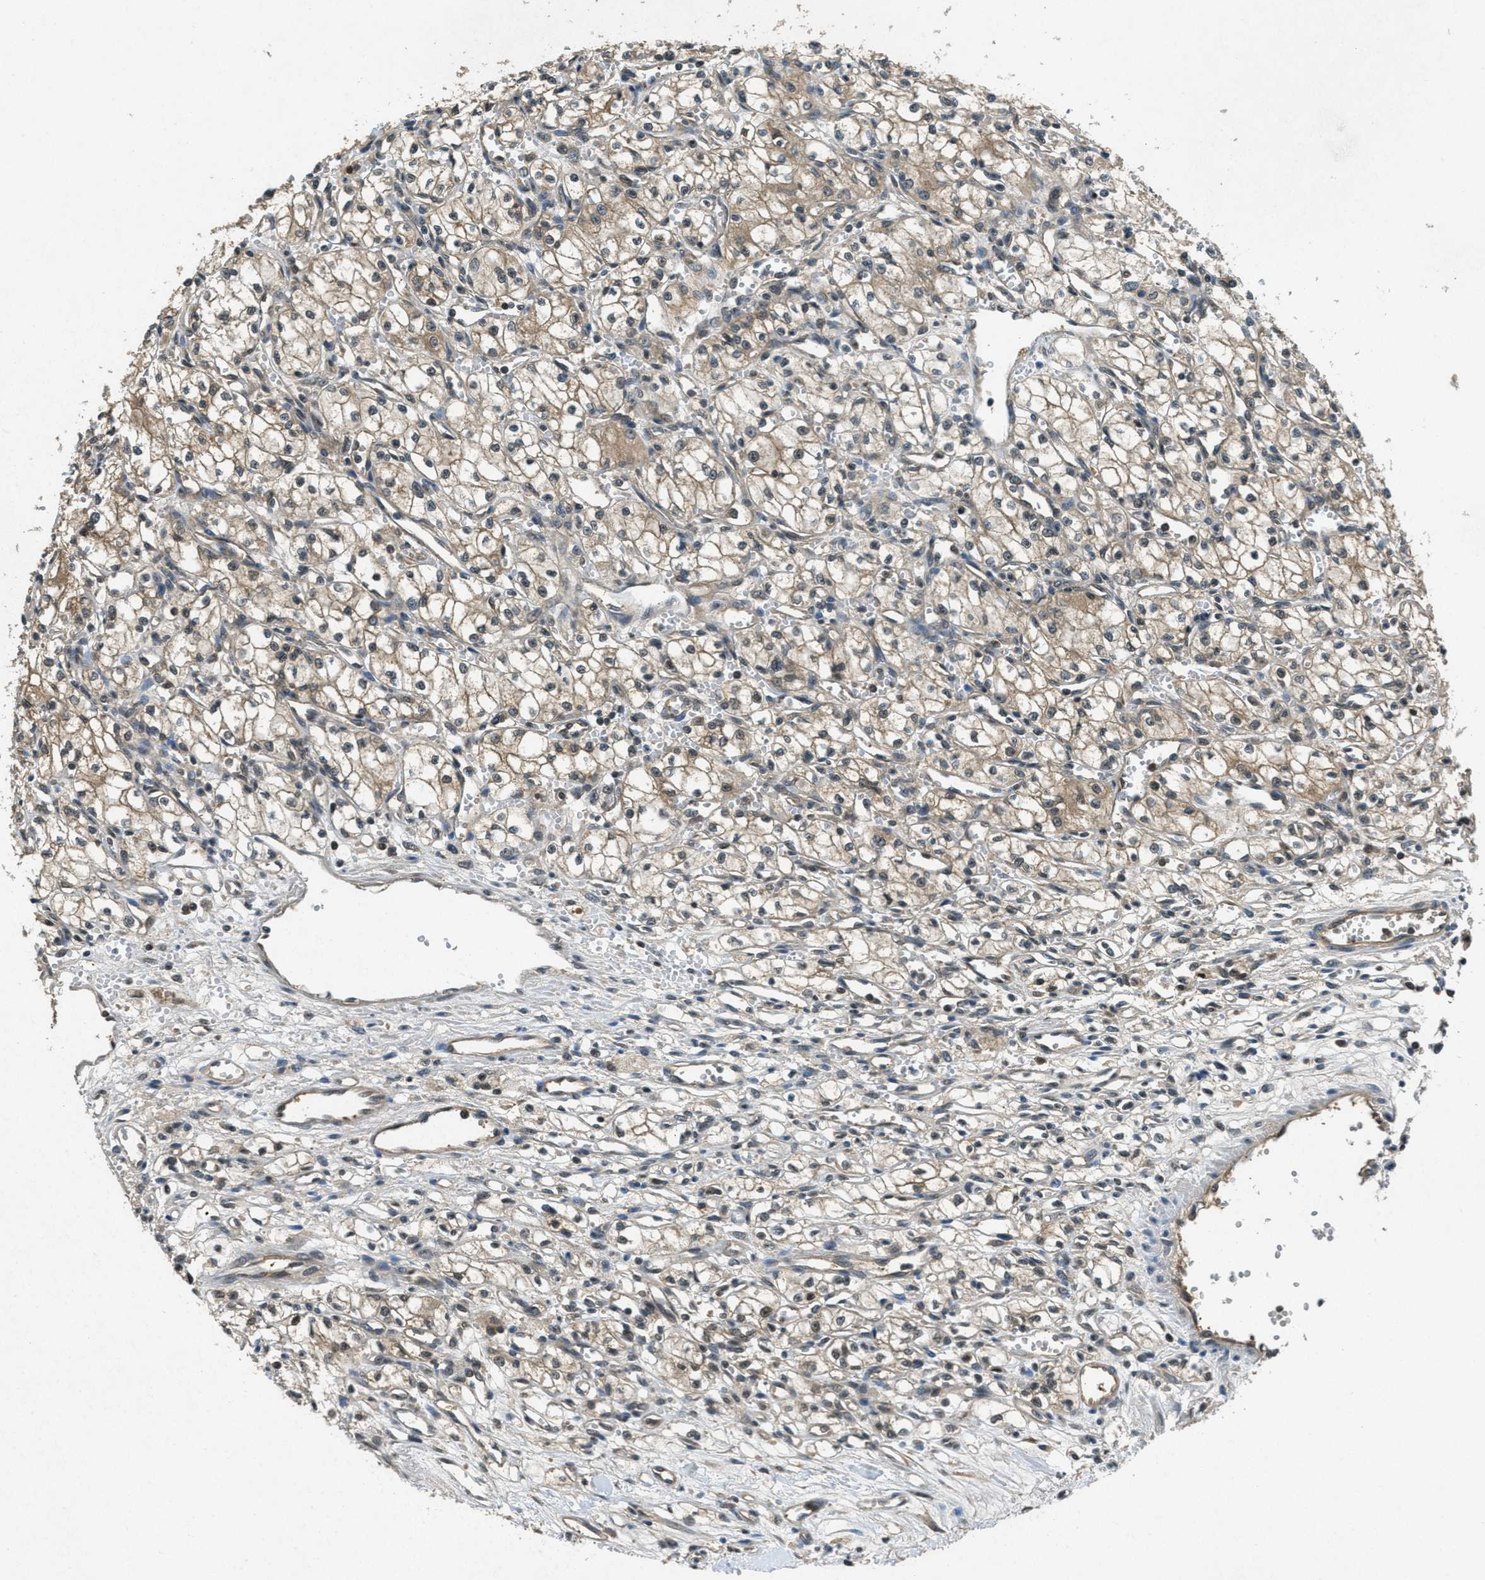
{"staining": {"intensity": "weak", "quantity": ">75%", "location": "cytoplasmic/membranous"}, "tissue": "renal cancer", "cell_type": "Tumor cells", "image_type": "cancer", "snomed": [{"axis": "morphology", "description": "Normal tissue, NOS"}, {"axis": "morphology", "description": "Adenocarcinoma, NOS"}, {"axis": "topography", "description": "Kidney"}], "caption": "Tumor cells exhibit low levels of weak cytoplasmic/membranous expression in approximately >75% of cells in human renal cancer (adenocarcinoma).", "gene": "DUSP6", "patient": {"sex": "male", "age": 59}}